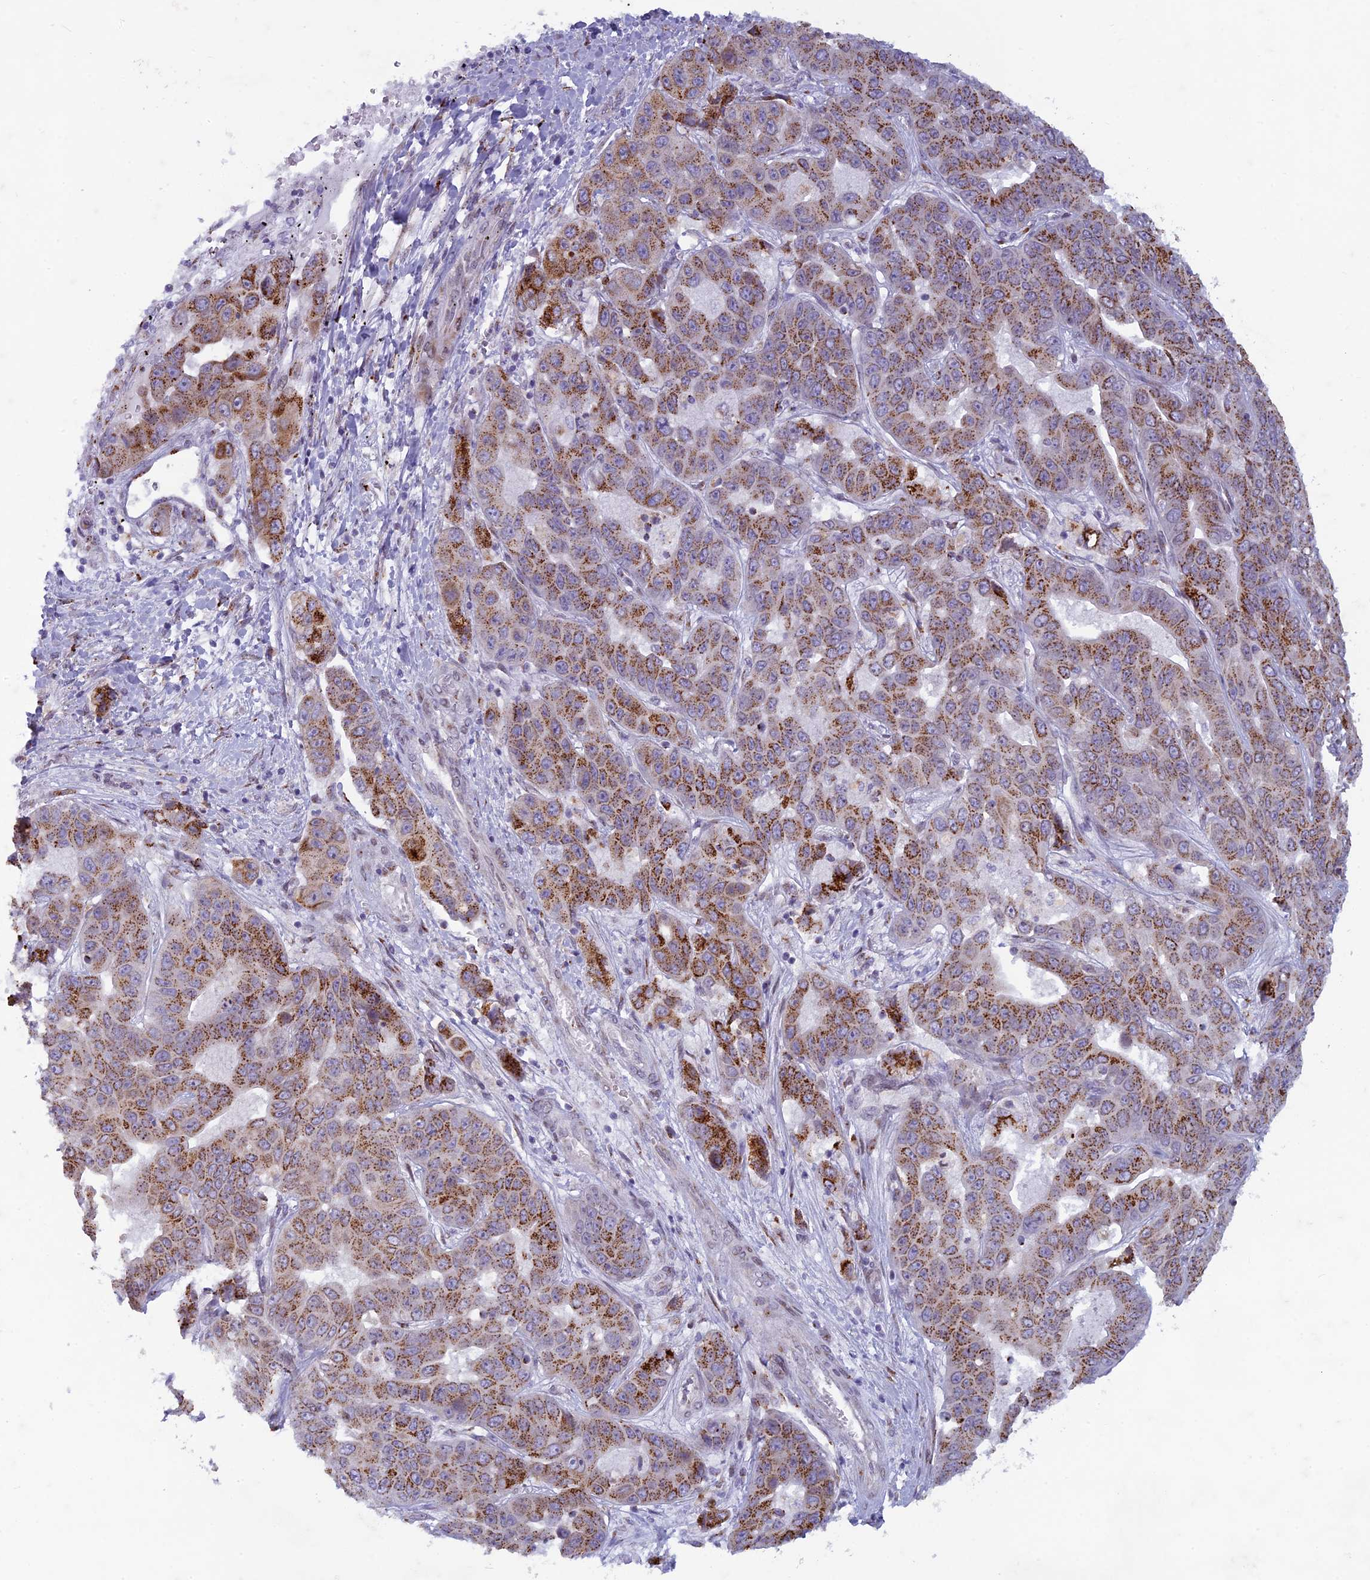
{"staining": {"intensity": "moderate", "quantity": ">75%", "location": "cytoplasmic/membranous"}, "tissue": "liver cancer", "cell_type": "Tumor cells", "image_type": "cancer", "snomed": [{"axis": "morphology", "description": "Cholangiocarcinoma"}, {"axis": "topography", "description": "Liver"}], "caption": "Immunohistochemical staining of human liver cholangiocarcinoma displays medium levels of moderate cytoplasmic/membranous expression in about >75% of tumor cells.", "gene": "FAM3C", "patient": {"sex": "female", "age": 52}}